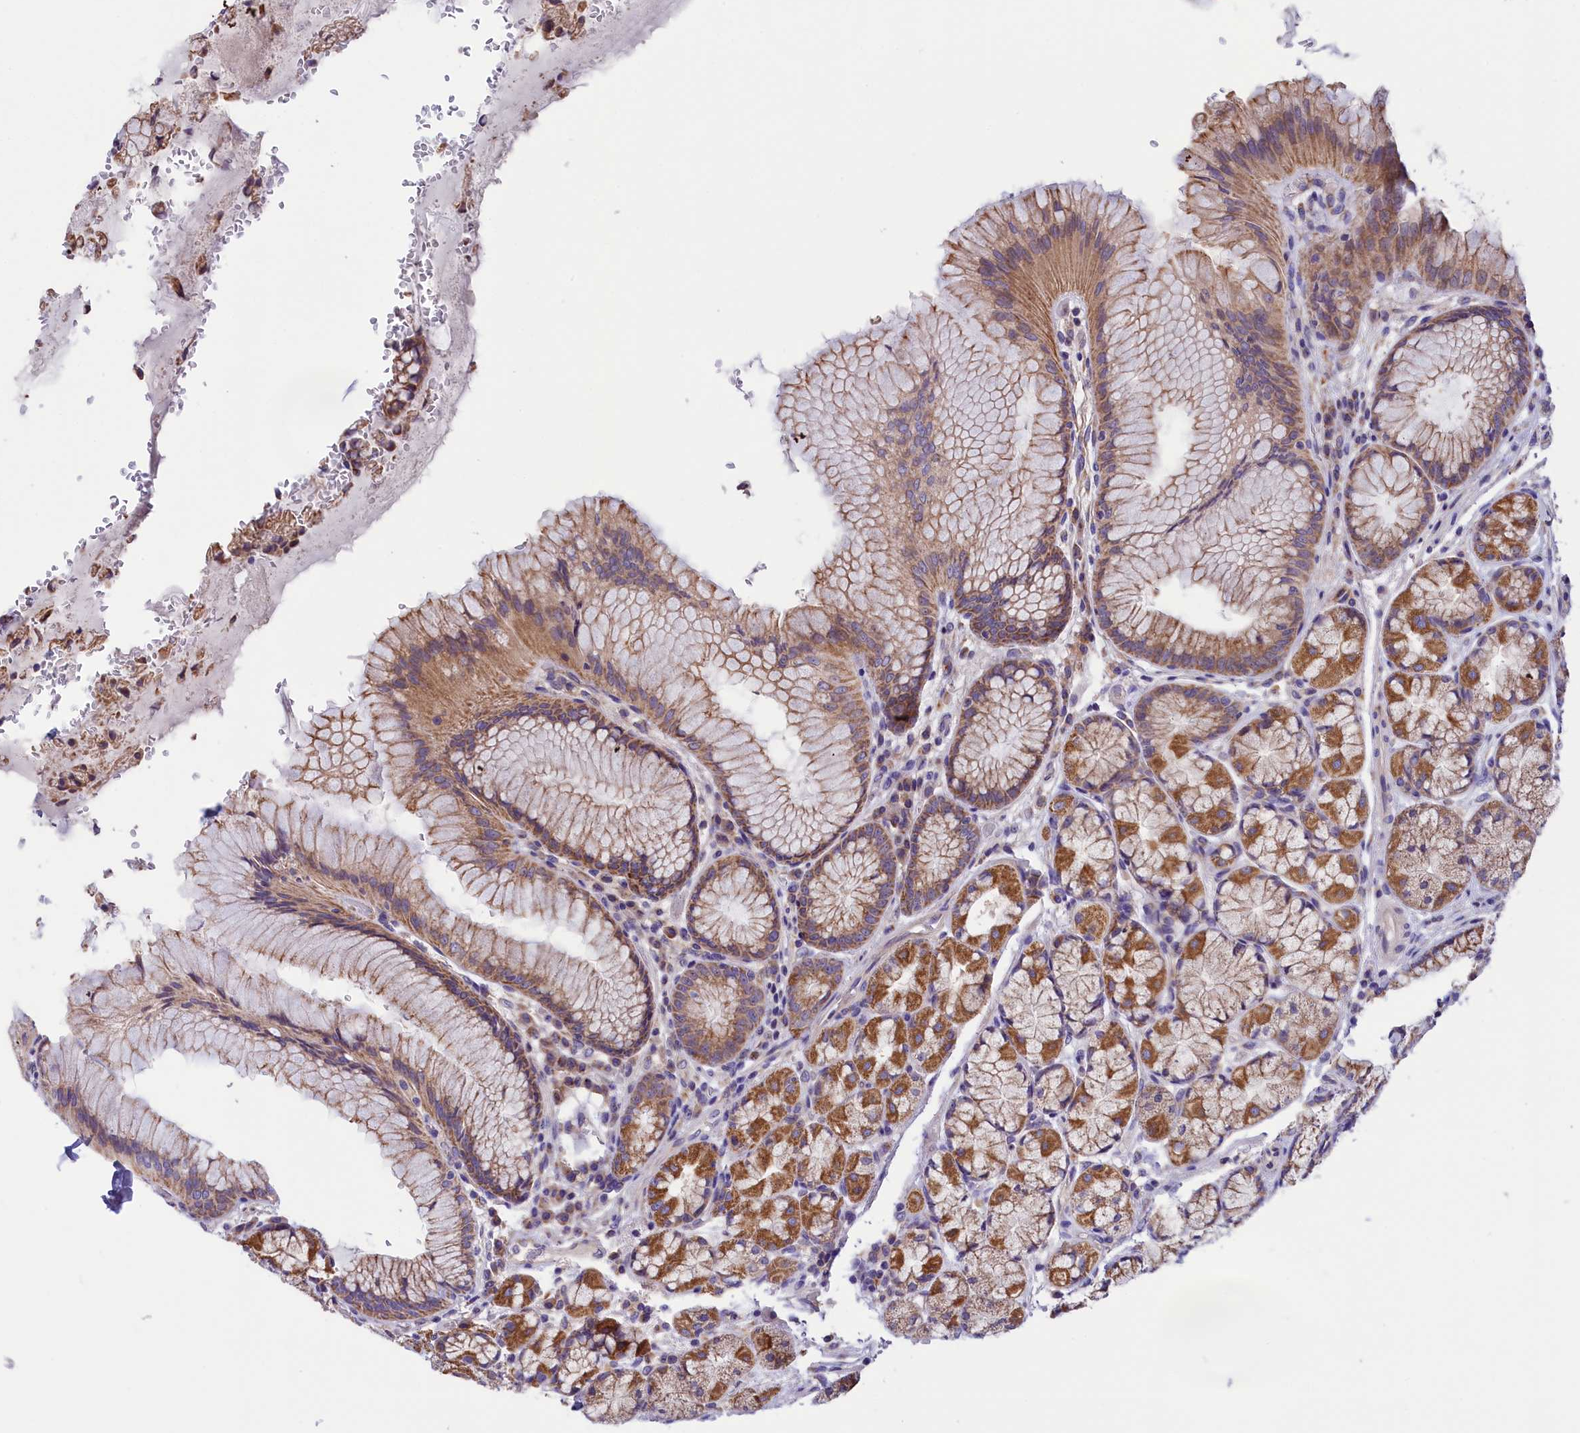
{"staining": {"intensity": "strong", "quantity": "25%-75%", "location": "cytoplasmic/membranous"}, "tissue": "stomach", "cell_type": "Glandular cells", "image_type": "normal", "snomed": [{"axis": "morphology", "description": "Normal tissue, NOS"}, {"axis": "topography", "description": "Stomach"}], "caption": "An image of stomach stained for a protein shows strong cytoplasmic/membranous brown staining in glandular cells.", "gene": "DNAJB9", "patient": {"sex": "male", "age": 63}}